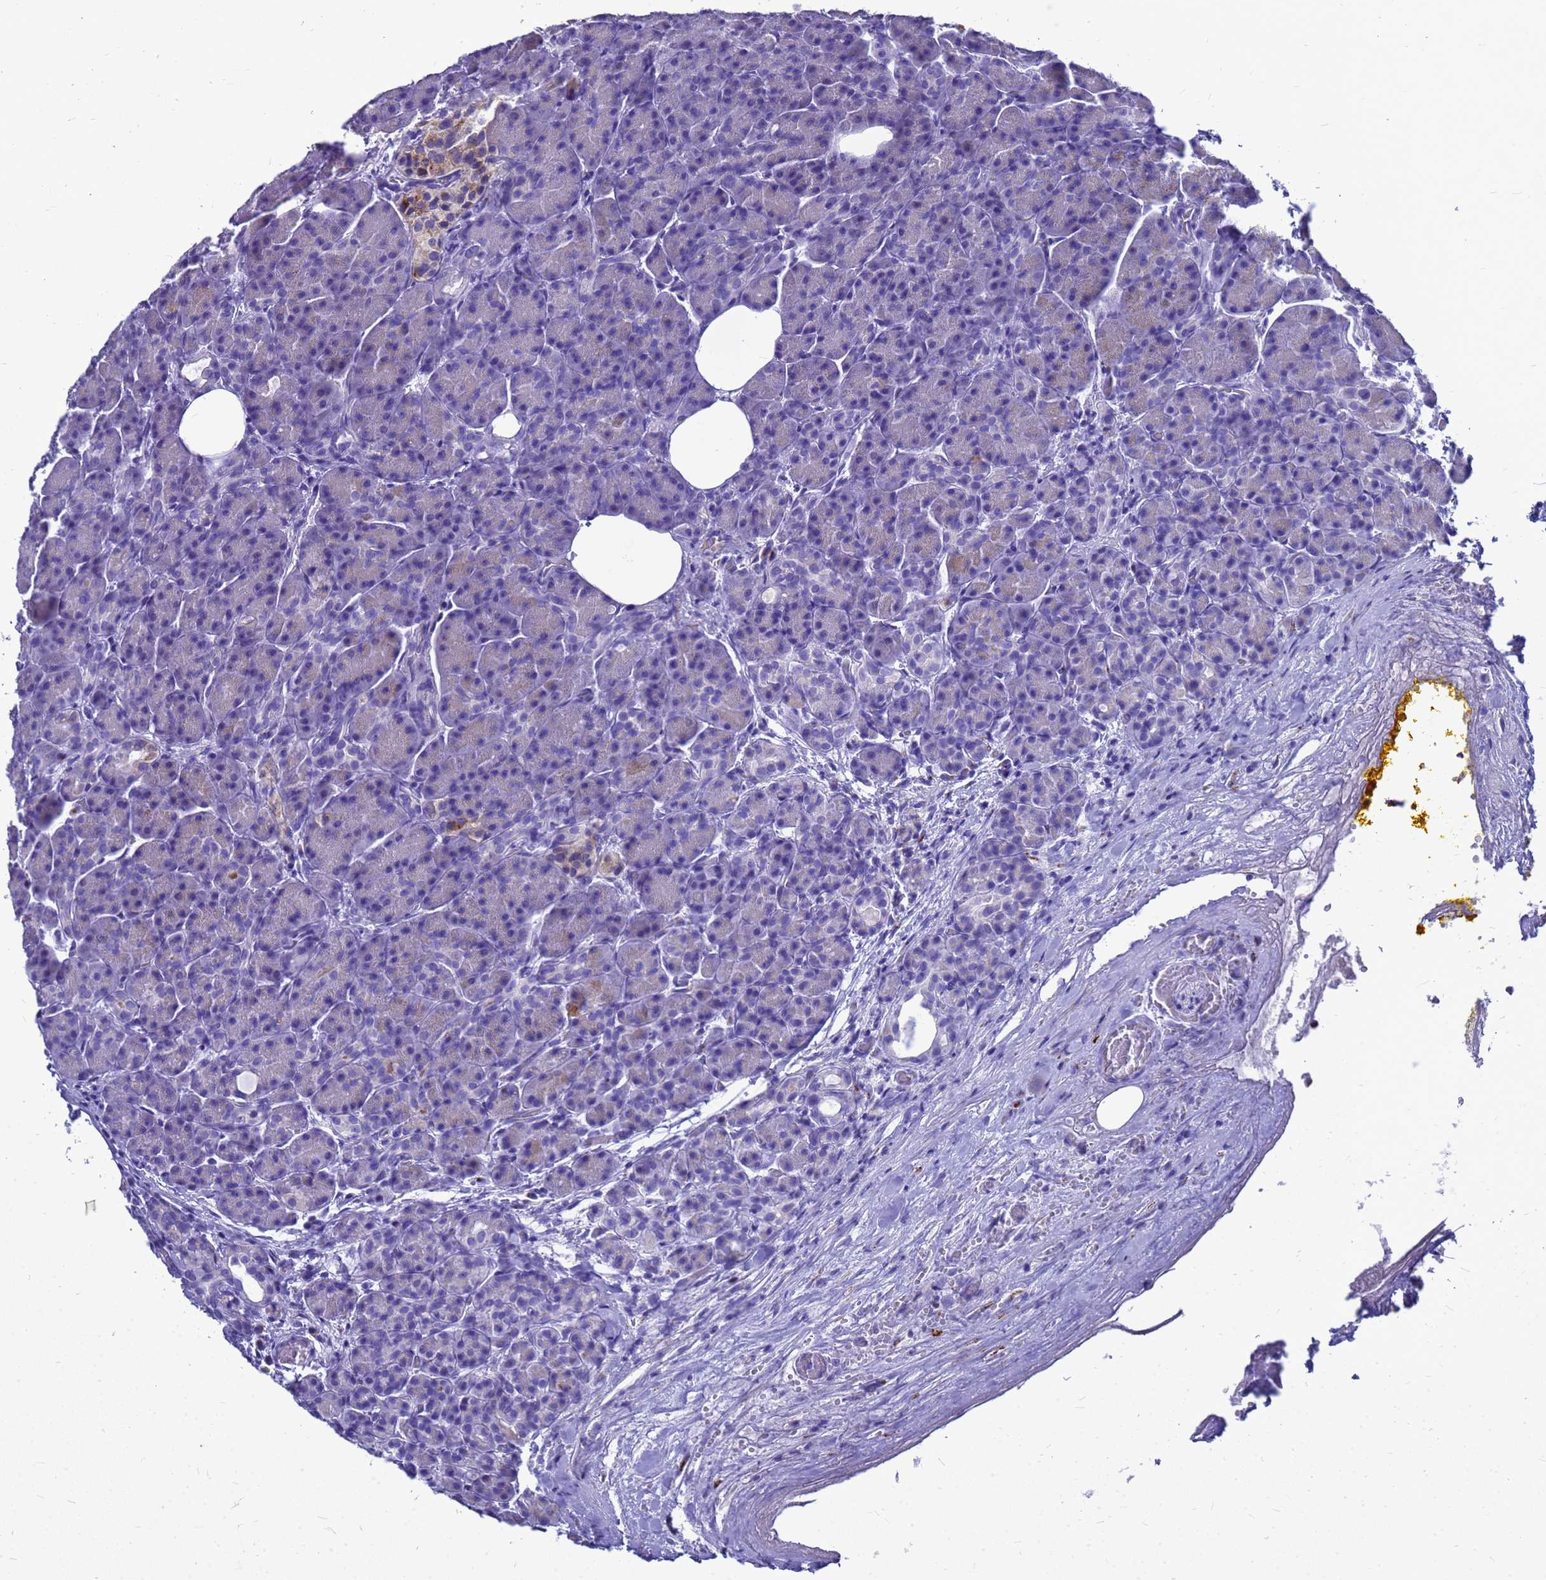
{"staining": {"intensity": "weak", "quantity": "<25%", "location": "cytoplasmic/membranous"}, "tissue": "pancreas", "cell_type": "Exocrine glandular cells", "image_type": "normal", "snomed": [{"axis": "morphology", "description": "Normal tissue, NOS"}, {"axis": "topography", "description": "Pancreas"}], "caption": "This is a photomicrograph of immunohistochemistry staining of normal pancreas, which shows no positivity in exocrine glandular cells. Brightfield microscopy of IHC stained with DAB (3,3'-diaminobenzidine) (brown) and hematoxylin (blue), captured at high magnification.", "gene": "OR52E2", "patient": {"sex": "male", "age": 63}}